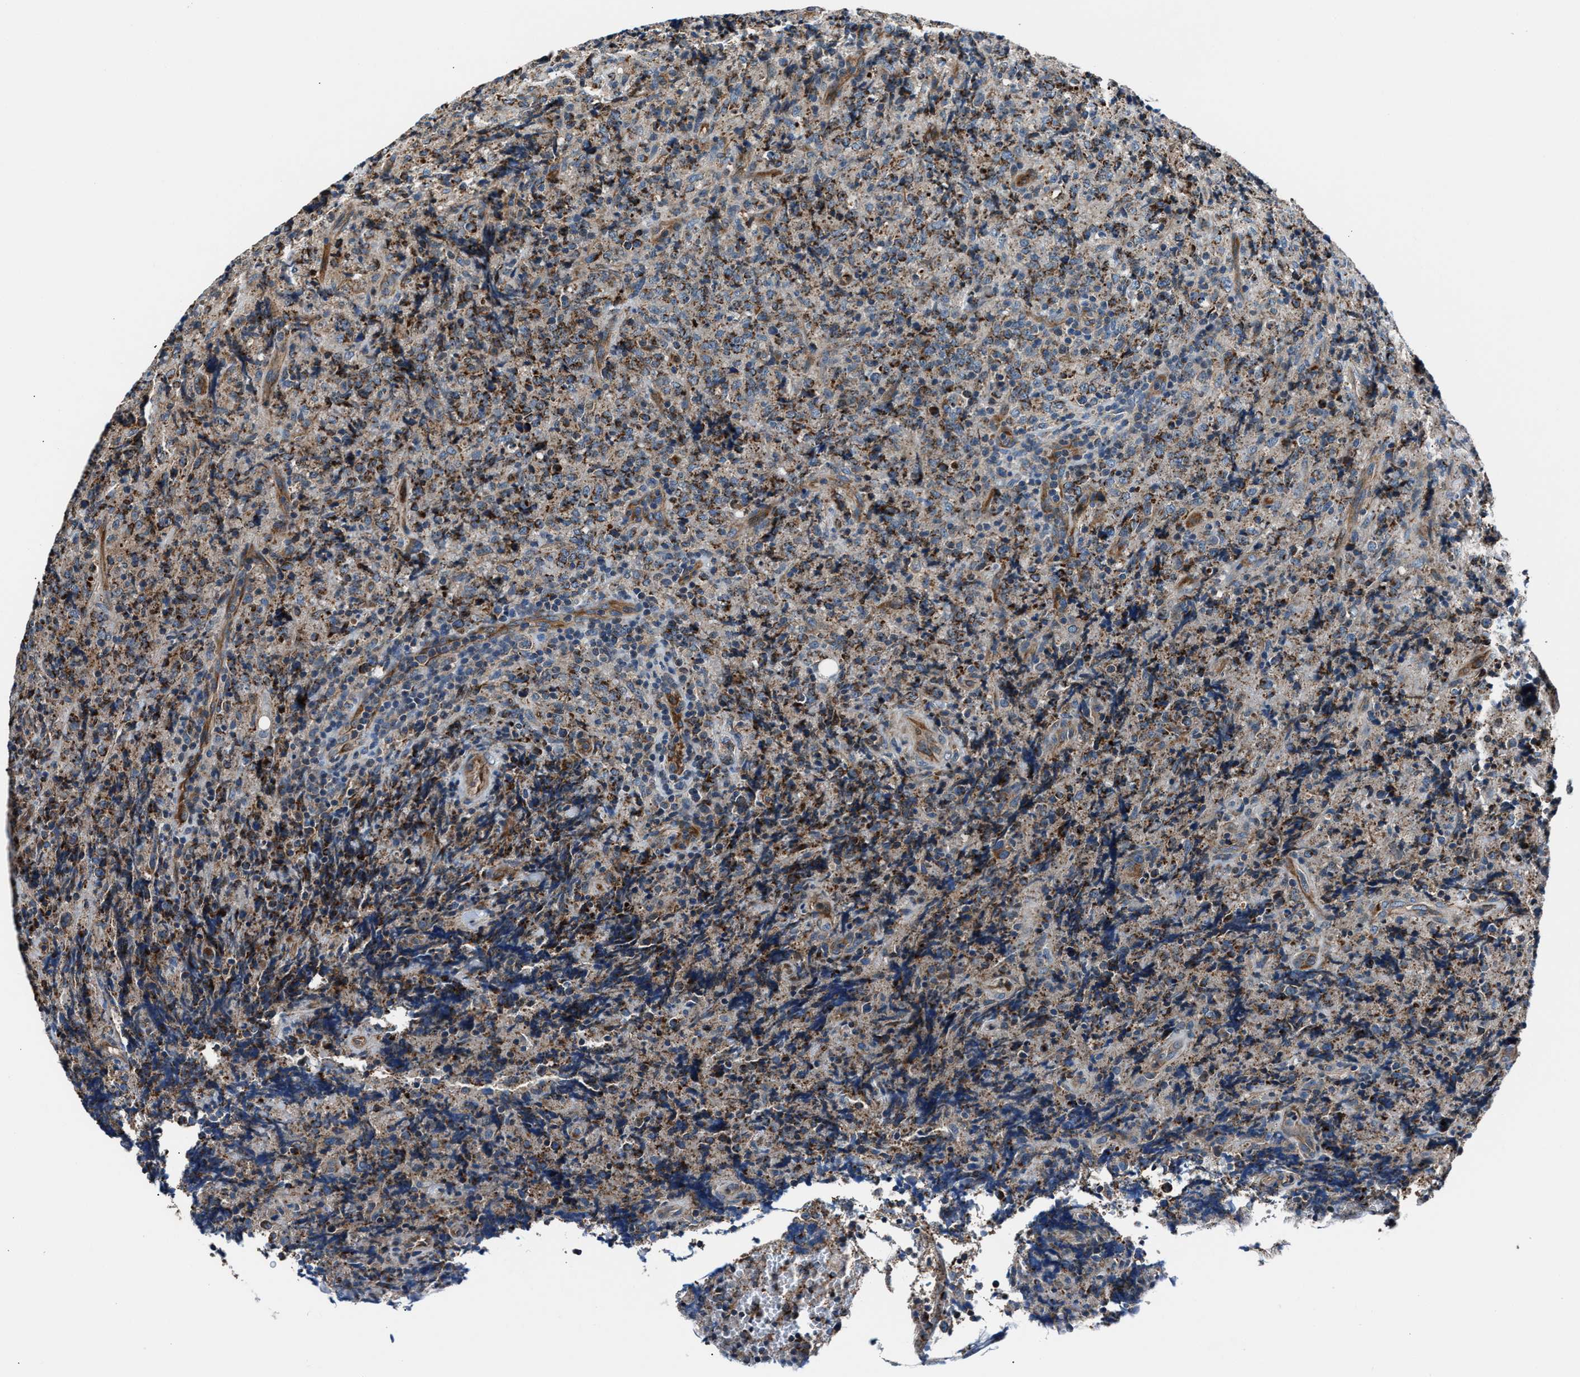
{"staining": {"intensity": "moderate", "quantity": ">75%", "location": "cytoplasmic/membranous"}, "tissue": "lymphoma", "cell_type": "Tumor cells", "image_type": "cancer", "snomed": [{"axis": "morphology", "description": "Malignant lymphoma, non-Hodgkin's type, High grade"}, {"axis": "topography", "description": "Tonsil"}], "caption": "Protein expression analysis of human lymphoma reveals moderate cytoplasmic/membranous expression in approximately >75% of tumor cells.", "gene": "GGCT", "patient": {"sex": "female", "age": 36}}